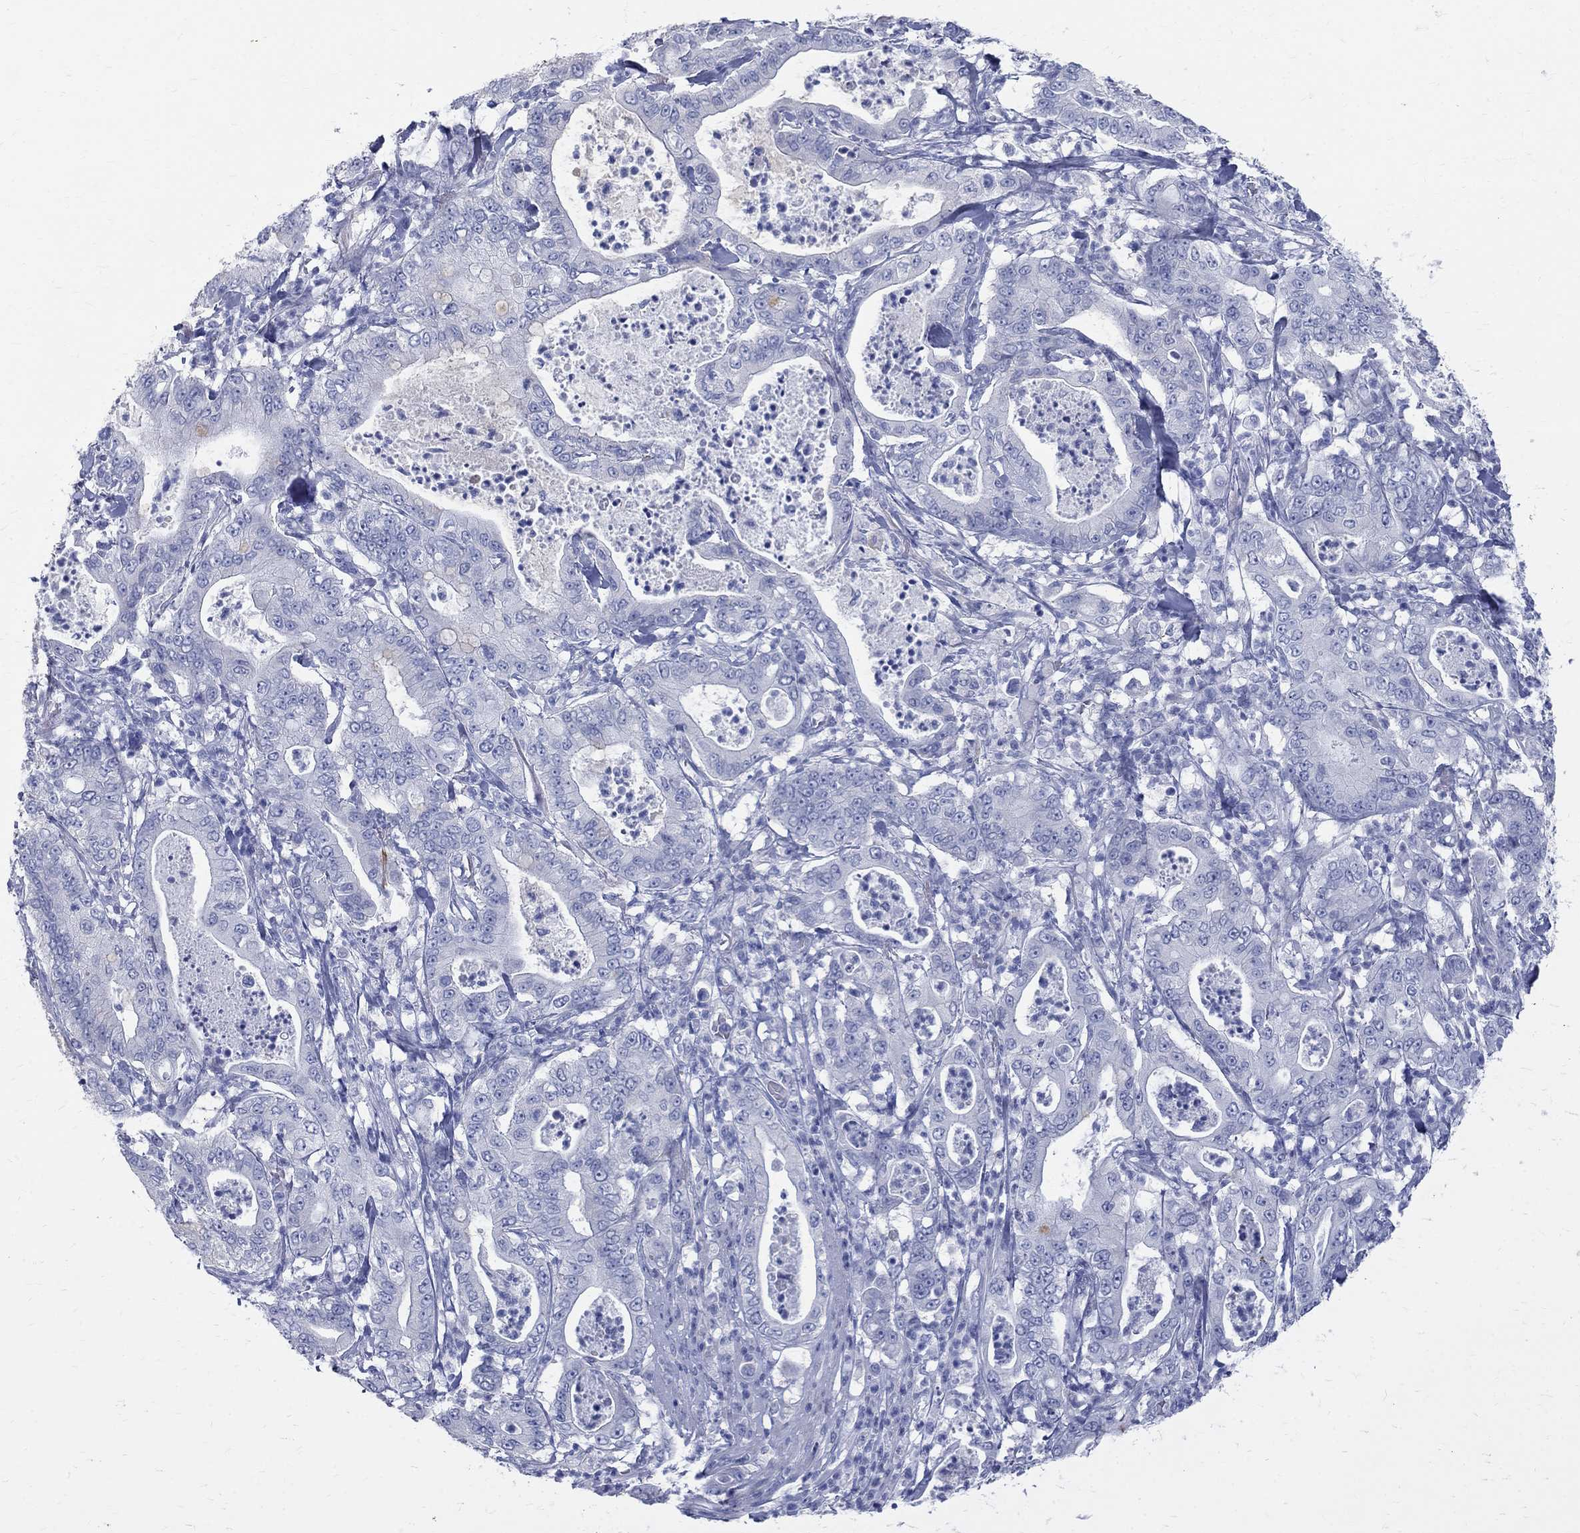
{"staining": {"intensity": "negative", "quantity": "none", "location": "none"}, "tissue": "pancreatic cancer", "cell_type": "Tumor cells", "image_type": "cancer", "snomed": [{"axis": "morphology", "description": "Adenocarcinoma, NOS"}, {"axis": "topography", "description": "Pancreas"}], "caption": "Tumor cells are negative for brown protein staining in adenocarcinoma (pancreatic). Nuclei are stained in blue.", "gene": "MAGEB6", "patient": {"sex": "male", "age": 71}}